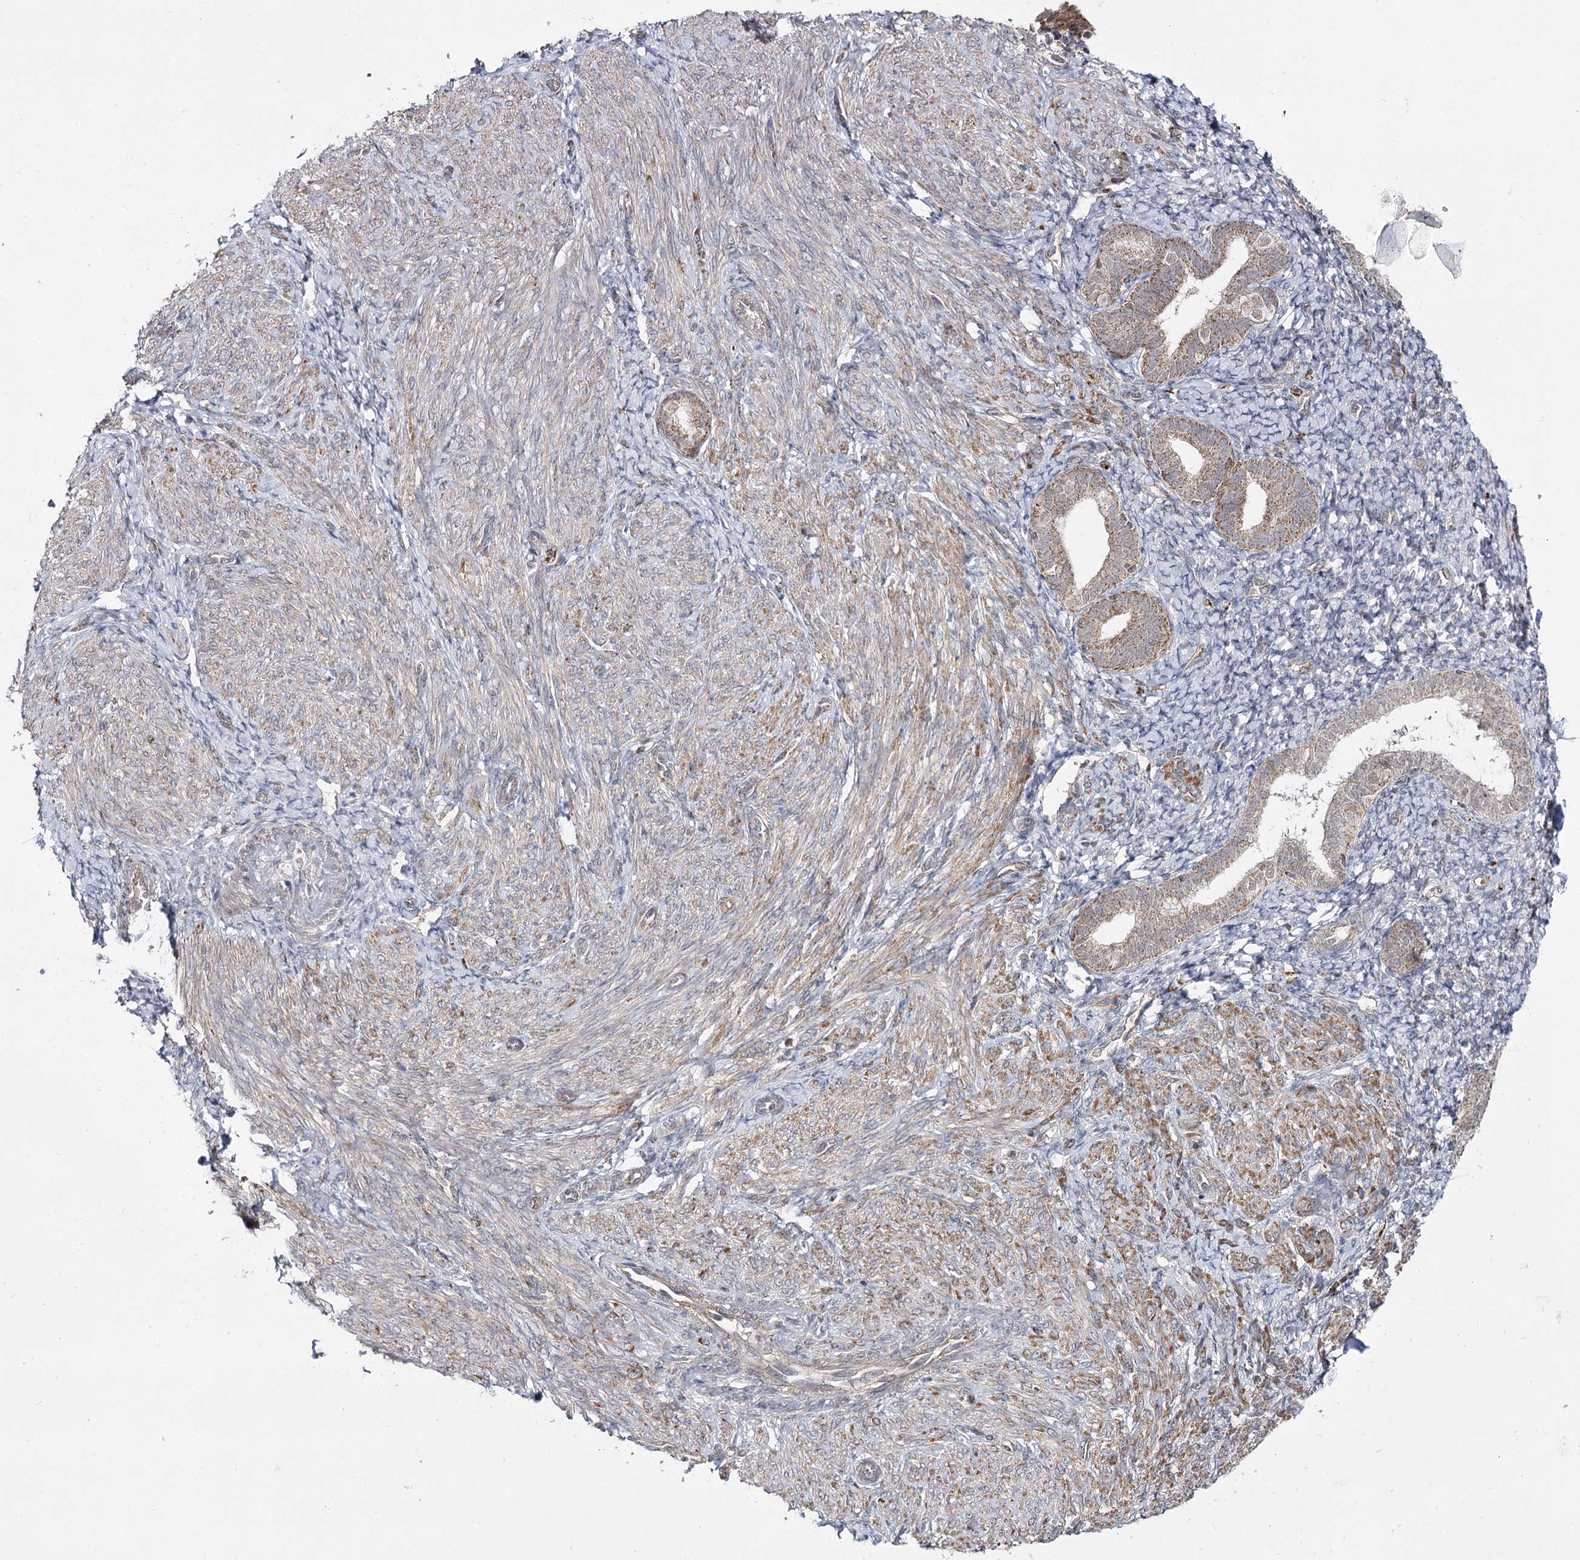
{"staining": {"intensity": "negative", "quantity": "none", "location": "none"}, "tissue": "endometrium", "cell_type": "Cells in endometrial stroma", "image_type": "normal", "snomed": [{"axis": "morphology", "description": "Normal tissue, NOS"}, {"axis": "topography", "description": "Endometrium"}], "caption": "DAB (3,3'-diaminobenzidine) immunohistochemical staining of unremarkable human endometrium shows no significant expression in cells in endometrial stroma.", "gene": "SLC4A1AP", "patient": {"sex": "female", "age": 72}}